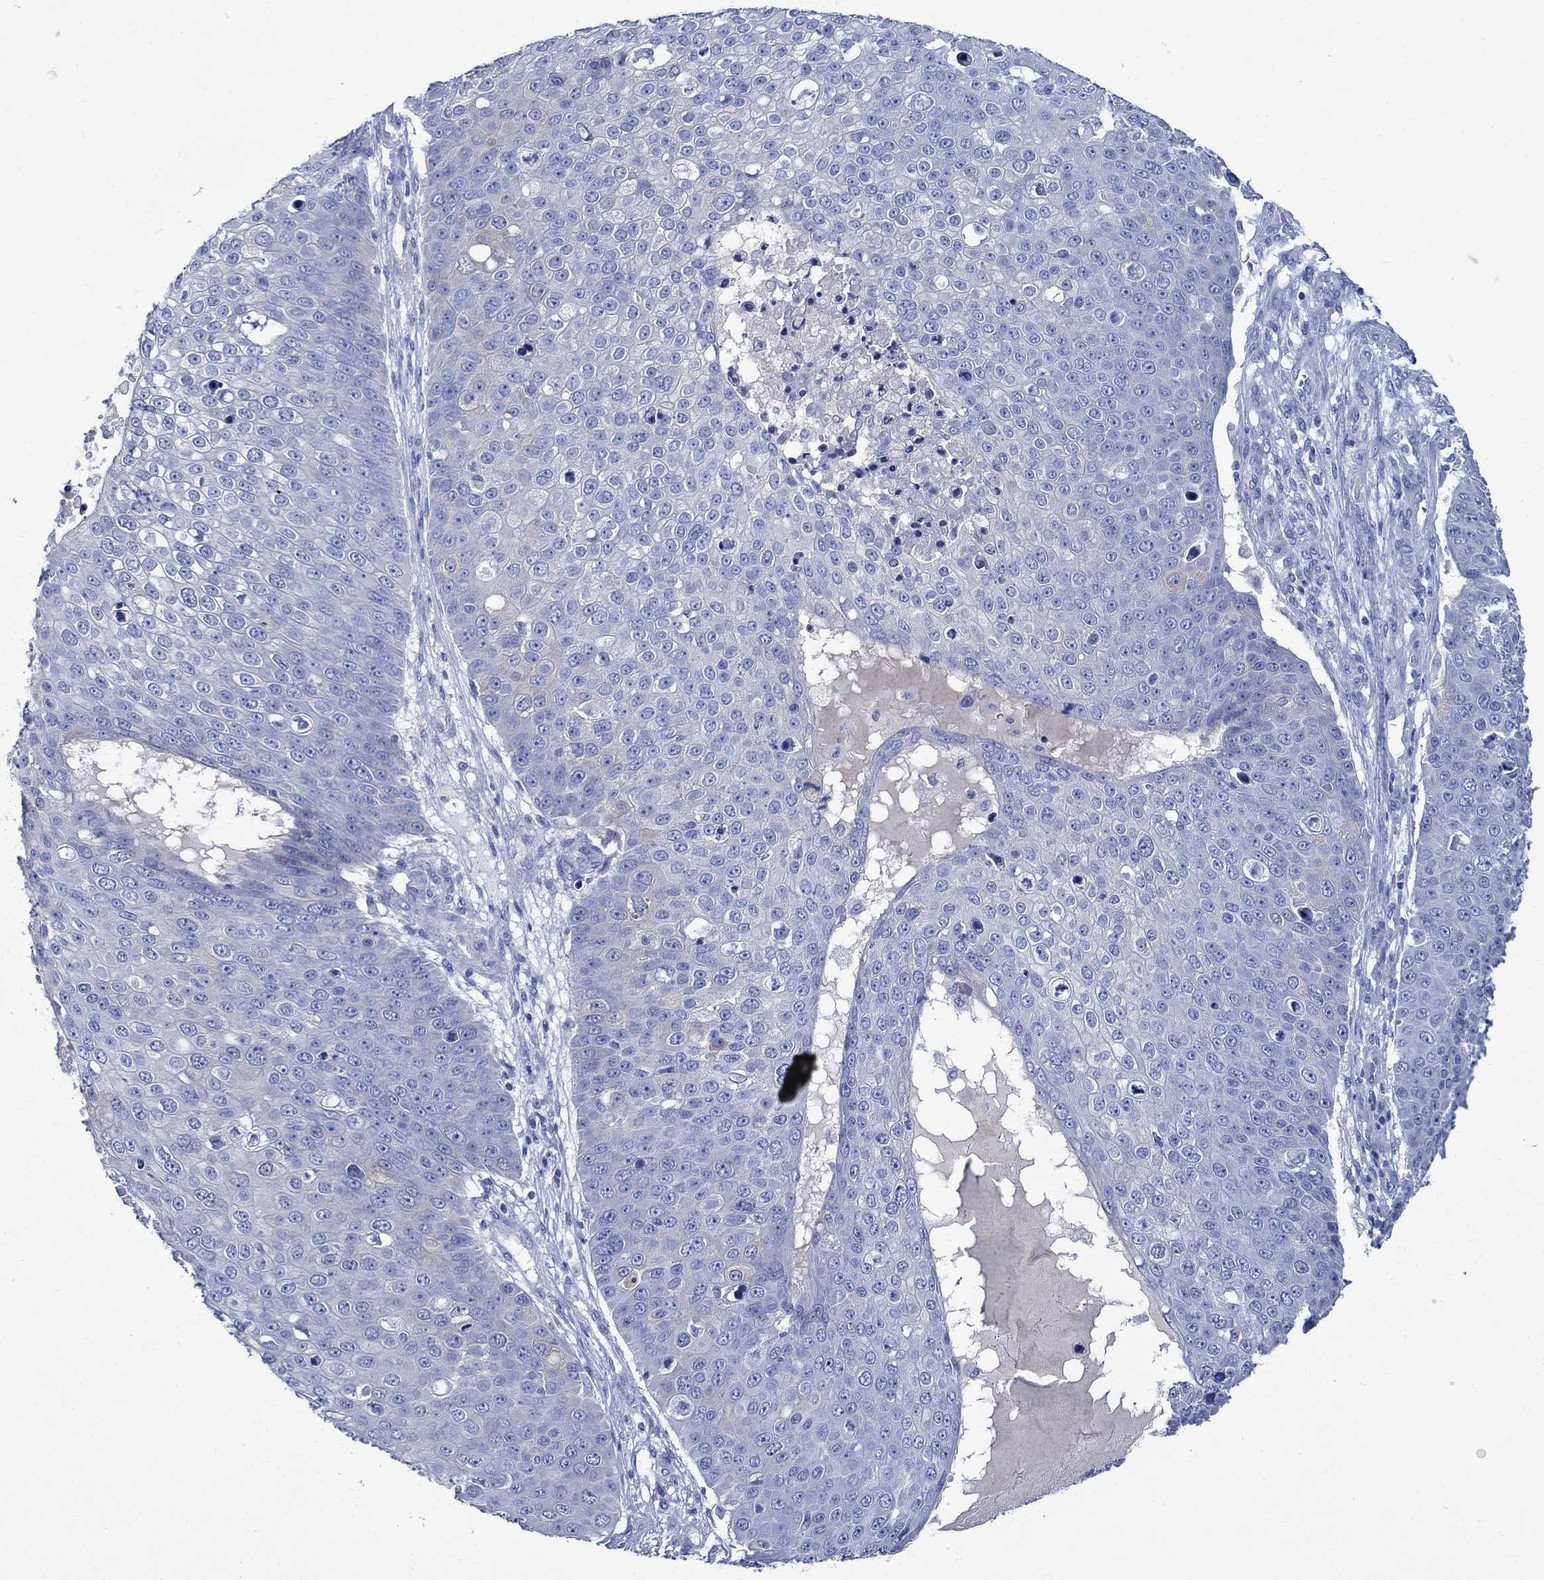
{"staining": {"intensity": "negative", "quantity": "none", "location": "none"}, "tissue": "skin cancer", "cell_type": "Tumor cells", "image_type": "cancer", "snomed": [{"axis": "morphology", "description": "Squamous cell carcinoma, NOS"}, {"axis": "topography", "description": "Skin"}], "caption": "Micrograph shows no significant protein positivity in tumor cells of skin cancer.", "gene": "TRIM16", "patient": {"sex": "male", "age": 71}}